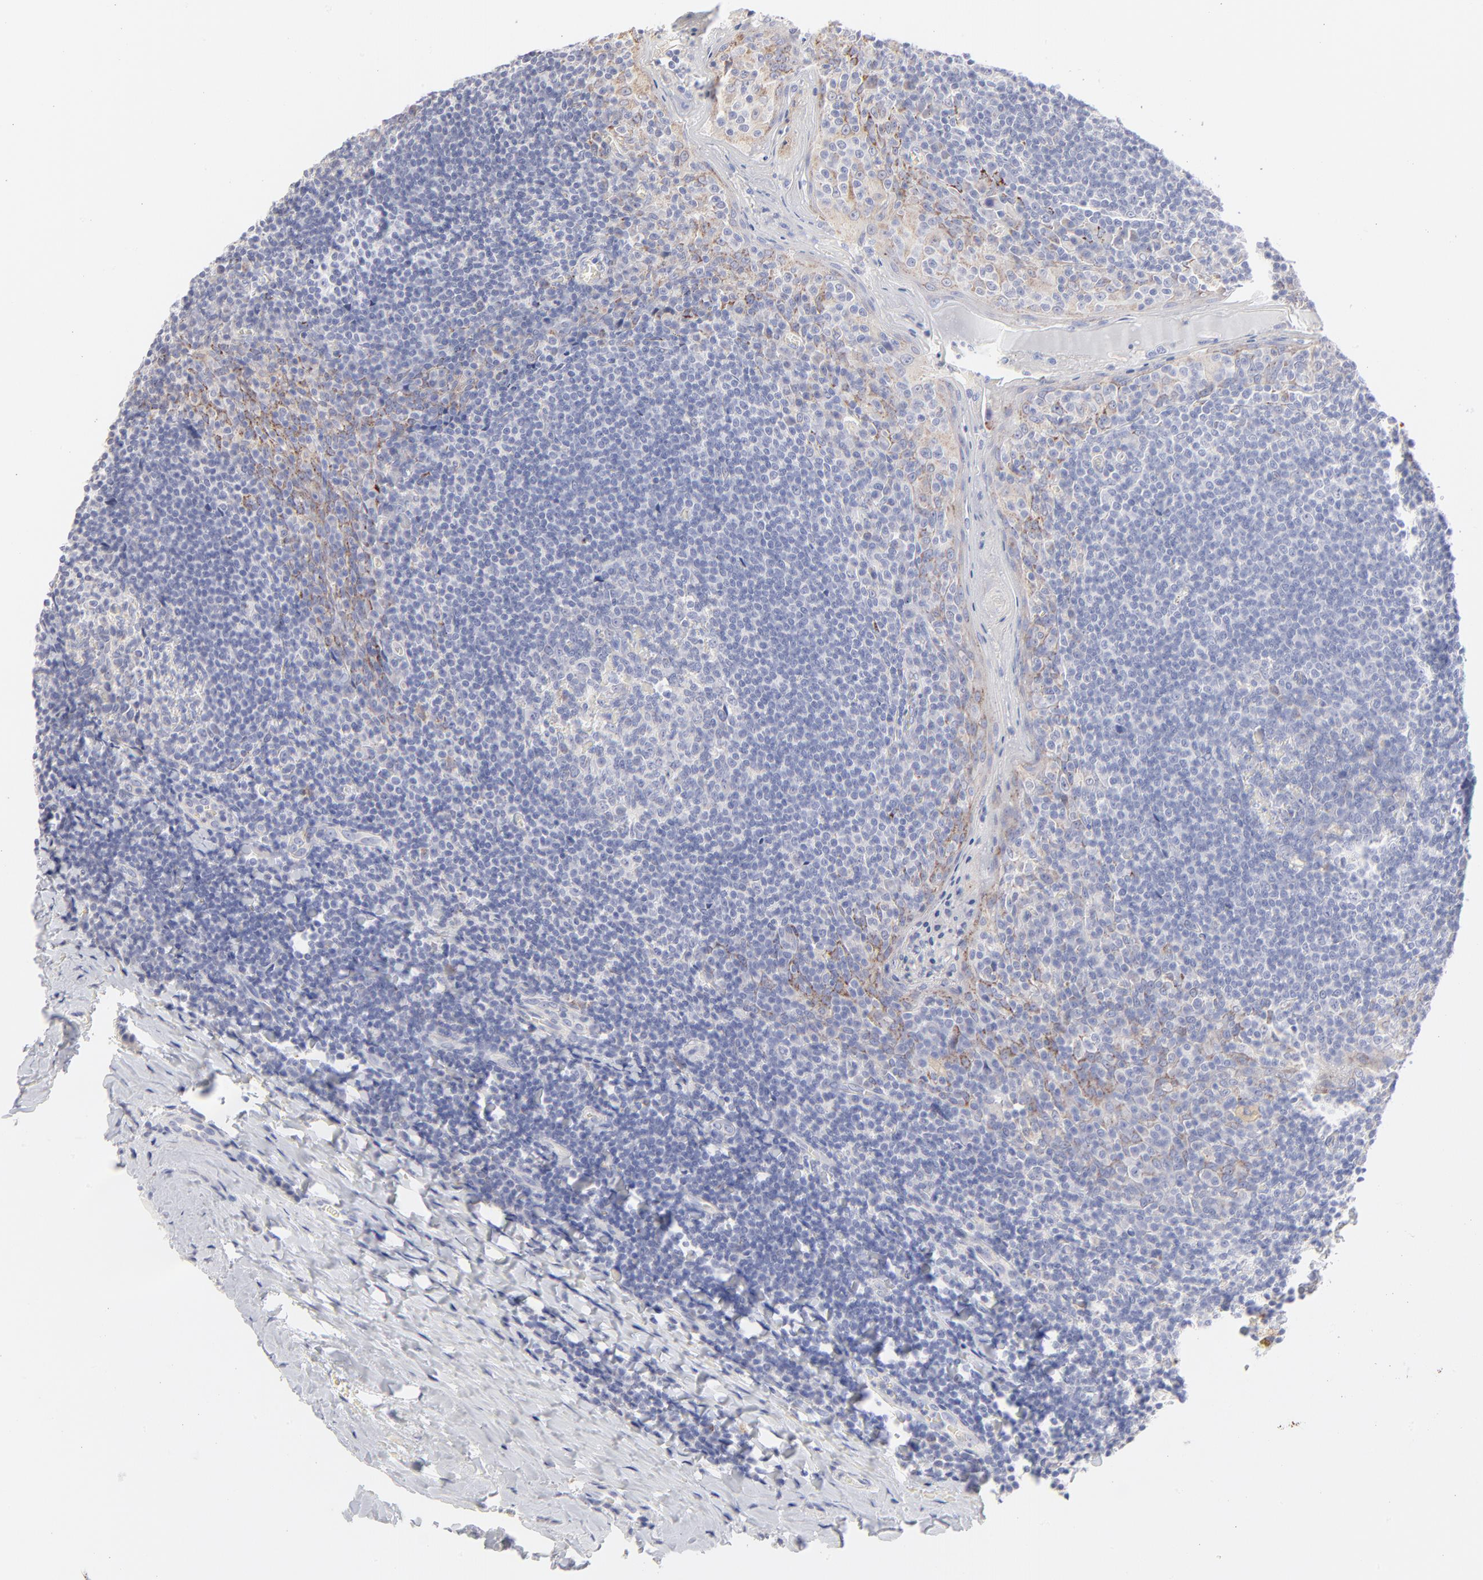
{"staining": {"intensity": "negative", "quantity": "none", "location": "none"}, "tissue": "tonsil", "cell_type": "Germinal center cells", "image_type": "normal", "snomed": [{"axis": "morphology", "description": "Normal tissue, NOS"}, {"axis": "topography", "description": "Tonsil"}], "caption": "Immunohistochemistry histopathology image of normal tonsil stained for a protein (brown), which displays no staining in germinal center cells.", "gene": "TST", "patient": {"sex": "male", "age": 31}}